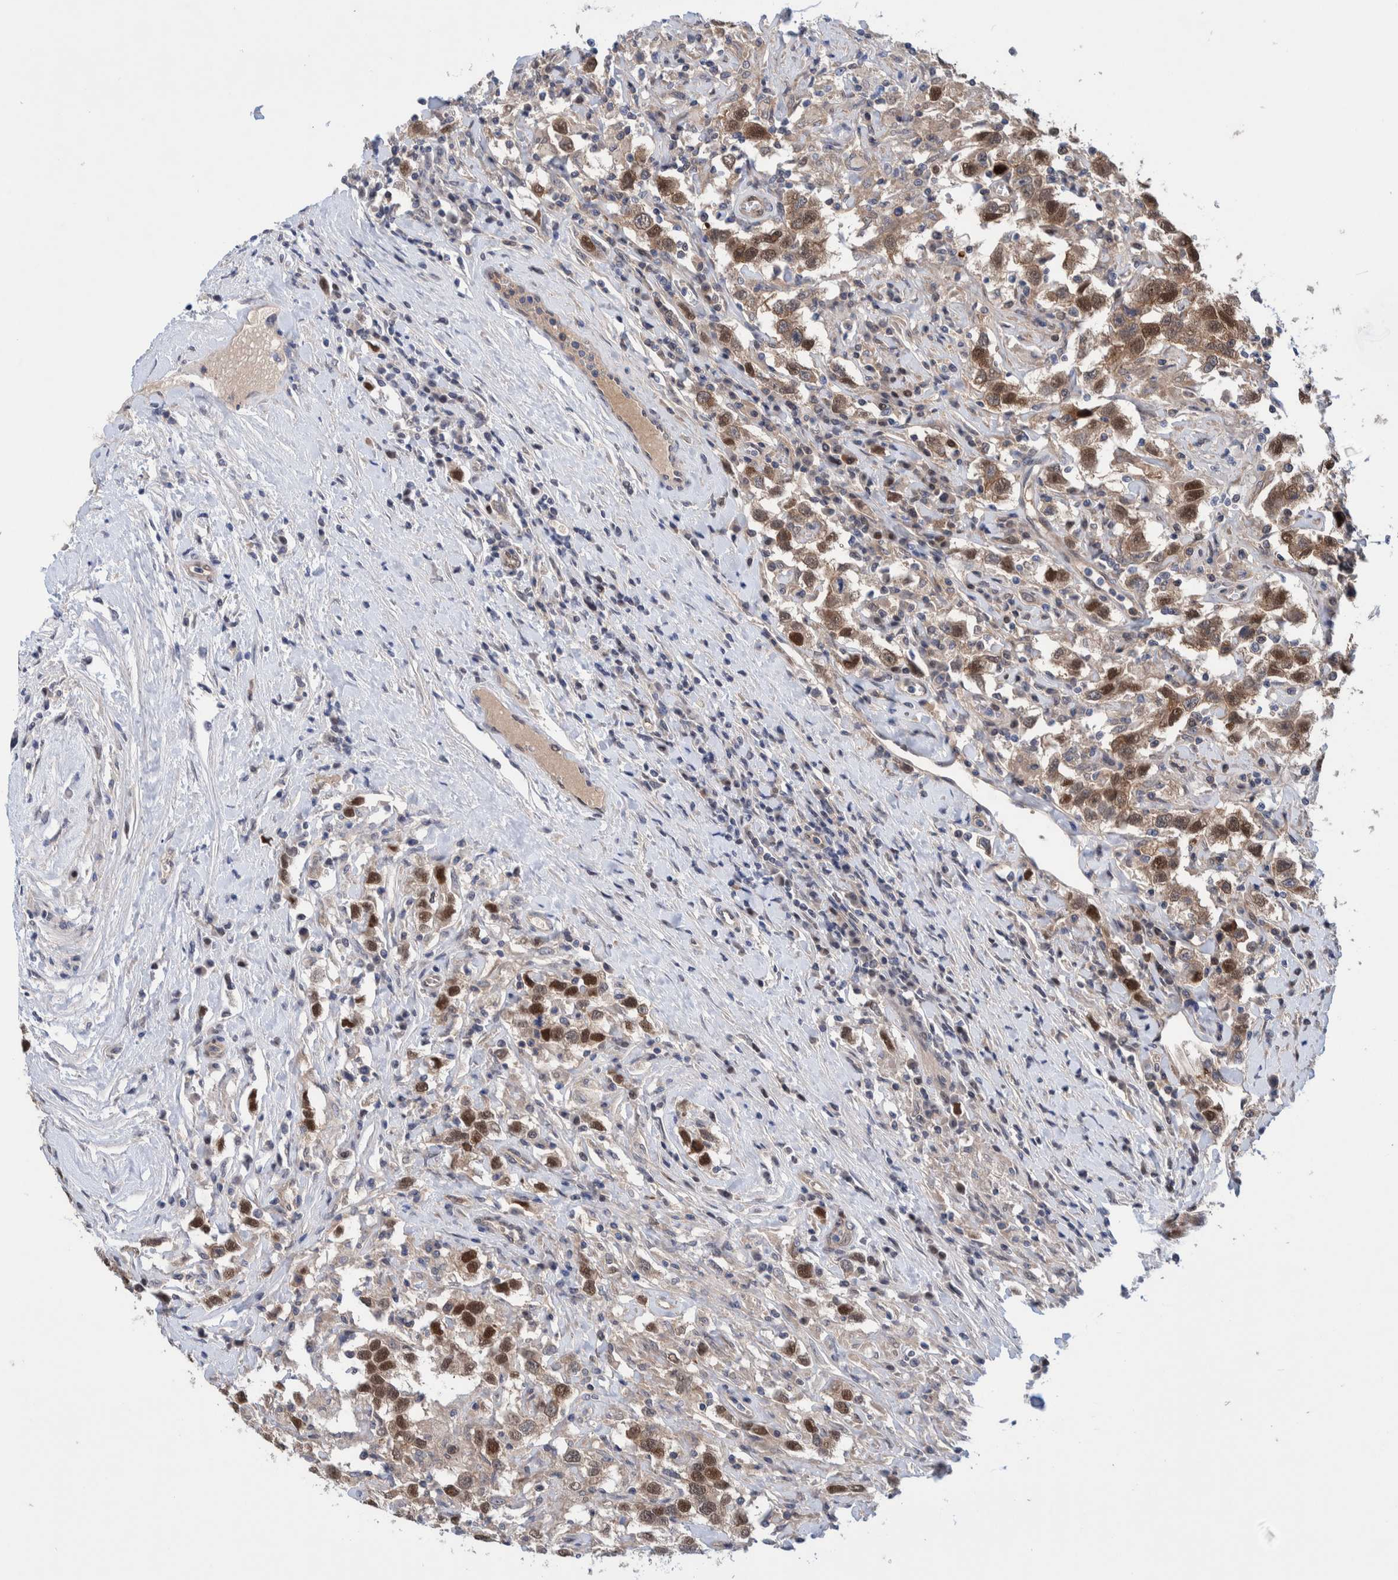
{"staining": {"intensity": "strong", "quantity": ">75%", "location": "cytoplasmic/membranous,nuclear"}, "tissue": "testis cancer", "cell_type": "Tumor cells", "image_type": "cancer", "snomed": [{"axis": "morphology", "description": "Seminoma, NOS"}, {"axis": "topography", "description": "Testis"}], "caption": "IHC staining of testis seminoma, which shows high levels of strong cytoplasmic/membranous and nuclear expression in about >75% of tumor cells indicating strong cytoplasmic/membranous and nuclear protein positivity. The staining was performed using DAB (3,3'-diaminobenzidine) (brown) for protein detection and nuclei were counterstained in hematoxylin (blue).", "gene": "PFAS", "patient": {"sex": "male", "age": 41}}